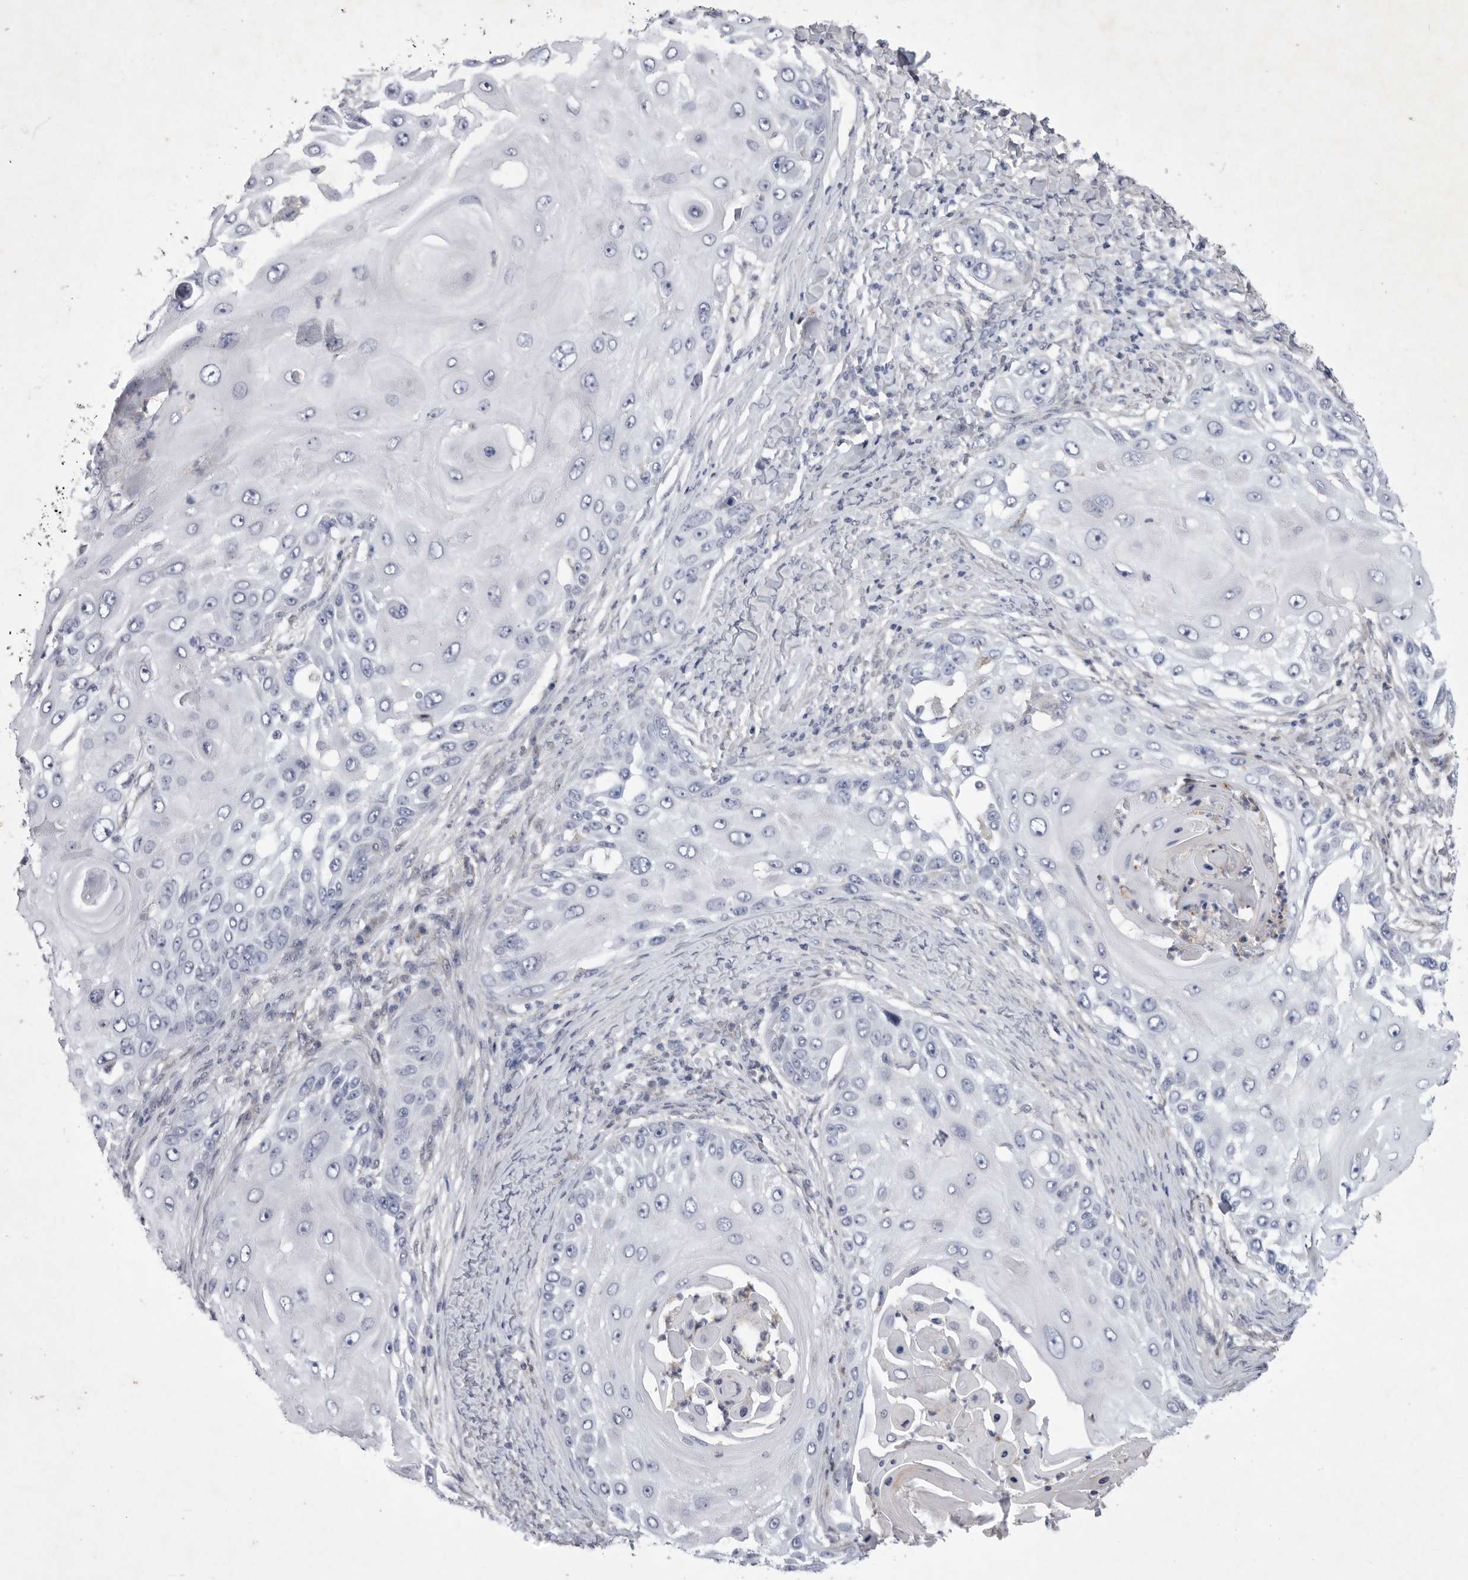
{"staining": {"intensity": "negative", "quantity": "none", "location": "none"}, "tissue": "skin cancer", "cell_type": "Tumor cells", "image_type": "cancer", "snomed": [{"axis": "morphology", "description": "Squamous cell carcinoma, NOS"}, {"axis": "topography", "description": "Skin"}], "caption": "IHC micrograph of neoplastic tissue: skin cancer stained with DAB shows no significant protein expression in tumor cells.", "gene": "SIGLEC10", "patient": {"sex": "female", "age": 44}}